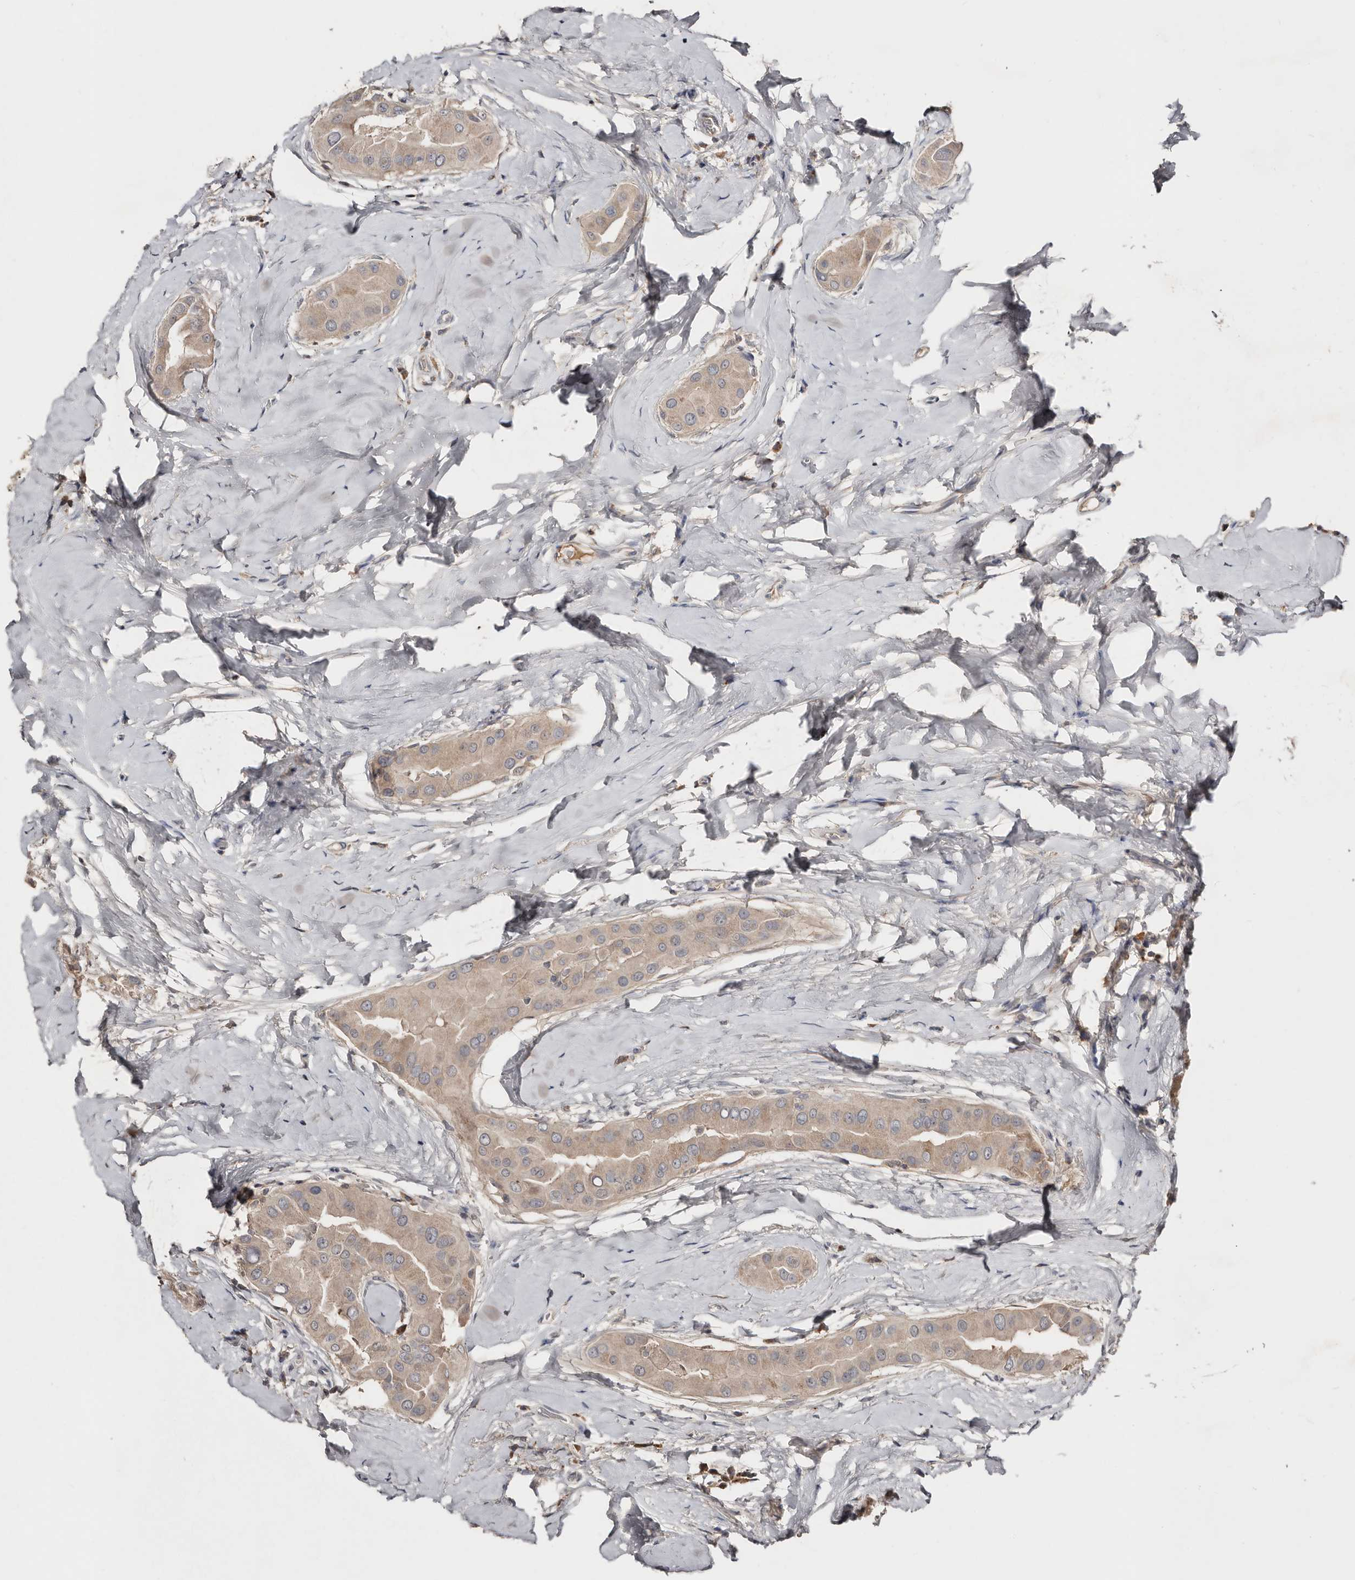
{"staining": {"intensity": "weak", "quantity": ">75%", "location": "cytoplasmic/membranous"}, "tissue": "thyroid cancer", "cell_type": "Tumor cells", "image_type": "cancer", "snomed": [{"axis": "morphology", "description": "Papillary adenocarcinoma, NOS"}, {"axis": "topography", "description": "Thyroid gland"}], "caption": "Immunohistochemical staining of human thyroid cancer demonstrates weak cytoplasmic/membranous protein positivity in about >75% of tumor cells.", "gene": "SLC39A2", "patient": {"sex": "male", "age": 33}}